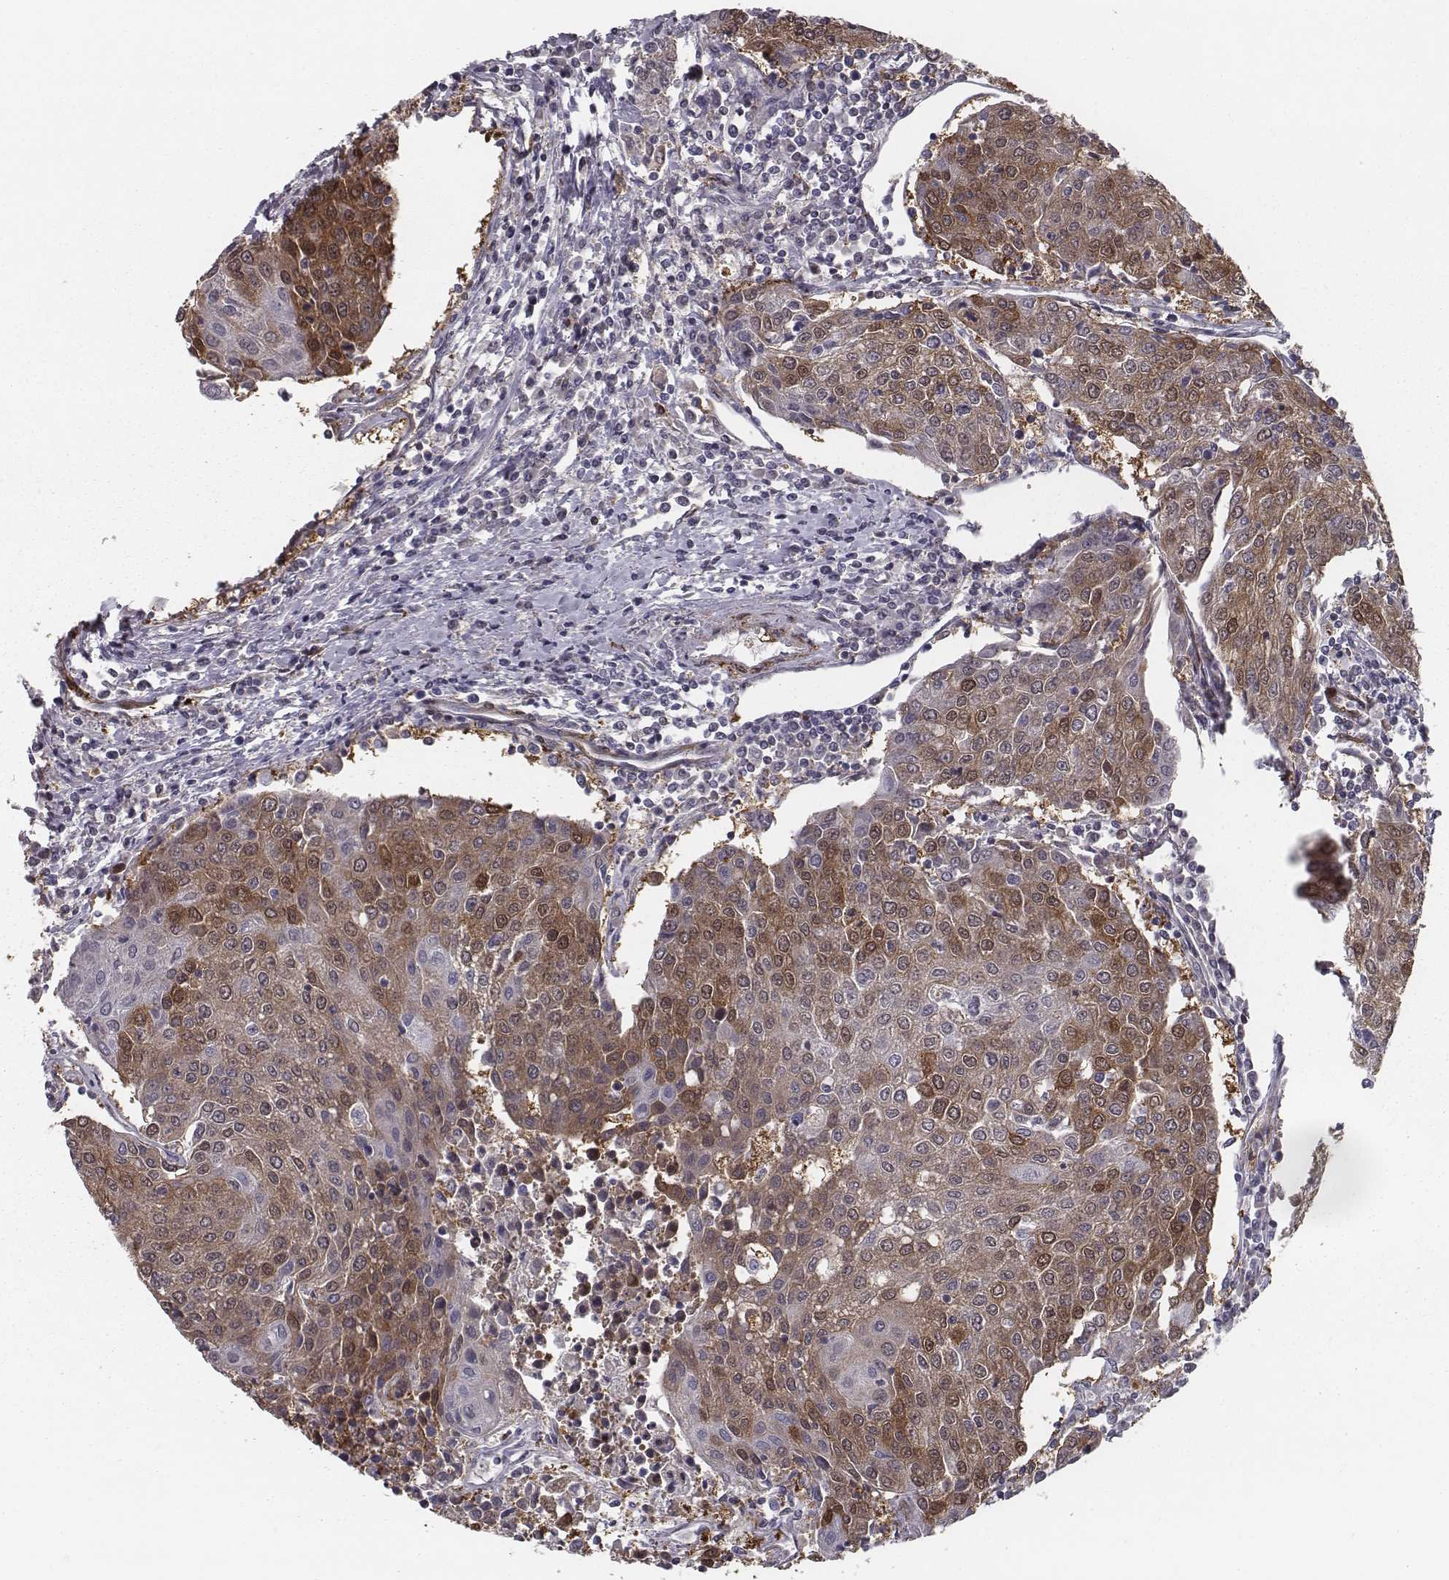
{"staining": {"intensity": "strong", "quantity": "25%-75%", "location": "cytoplasmic/membranous"}, "tissue": "urothelial cancer", "cell_type": "Tumor cells", "image_type": "cancer", "snomed": [{"axis": "morphology", "description": "Urothelial carcinoma, High grade"}, {"axis": "topography", "description": "Urinary bladder"}], "caption": "Immunohistochemical staining of human urothelial cancer reveals high levels of strong cytoplasmic/membranous protein positivity in about 25%-75% of tumor cells.", "gene": "ISYNA1", "patient": {"sex": "female", "age": 85}}